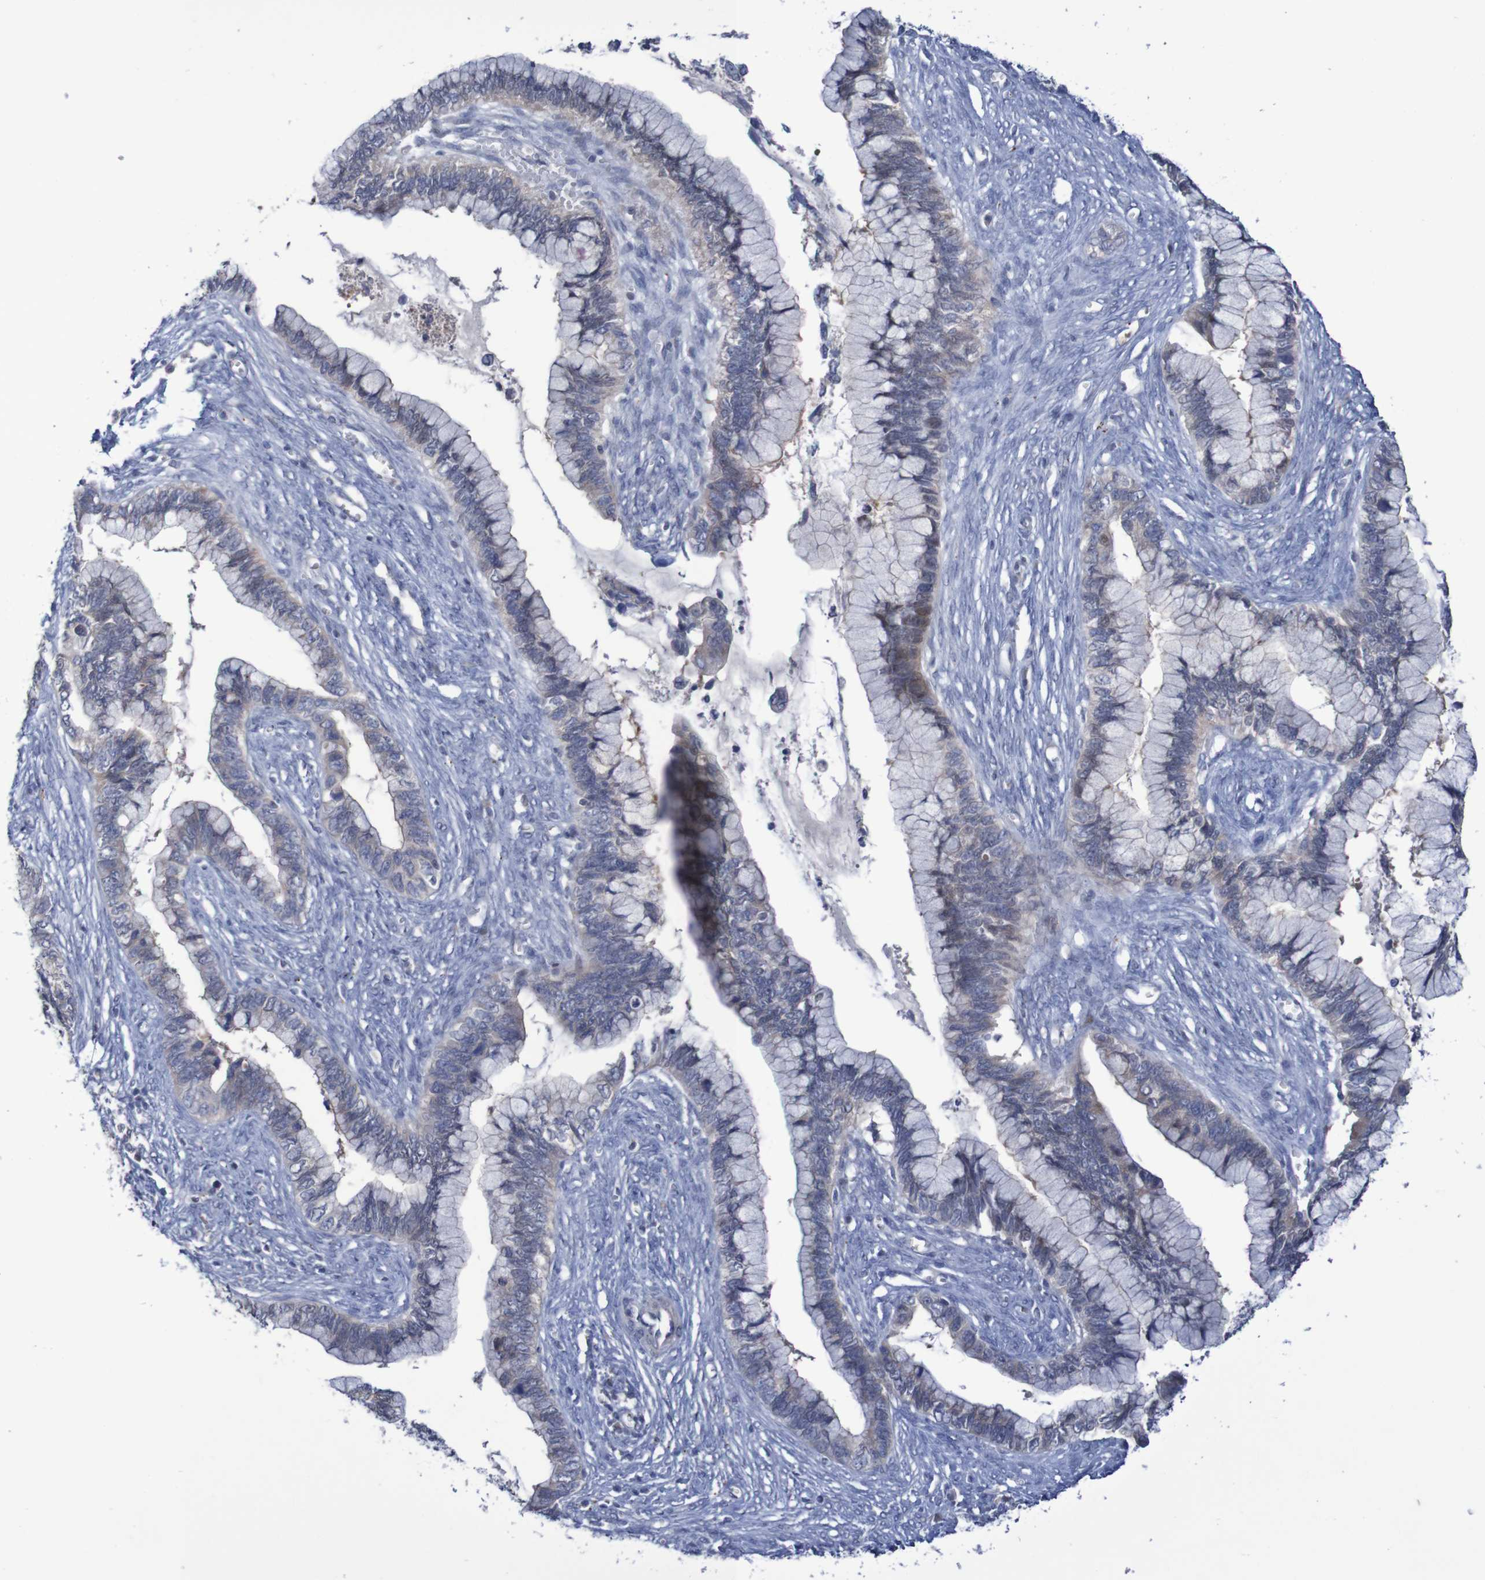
{"staining": {"intensity": "negative", "quantity": "none", "location": "none"}, "tissue": "cervical cancer", "cell_type": "Tumor cells", "image_type": "cancer", "snomed": [{"axis": "morphology", "description": "Adenocarcinoma, NOS"}, {"axis": "topography", "description": "Cervix"}], "caption": "Tumor cells are negative for brown protein staining in adenocarcinoma (cervical). (DAB immunohistochemistry (IHC), high magnification).", "gene": "FBP2", "patient": {"sex": "female", "age": 44}}